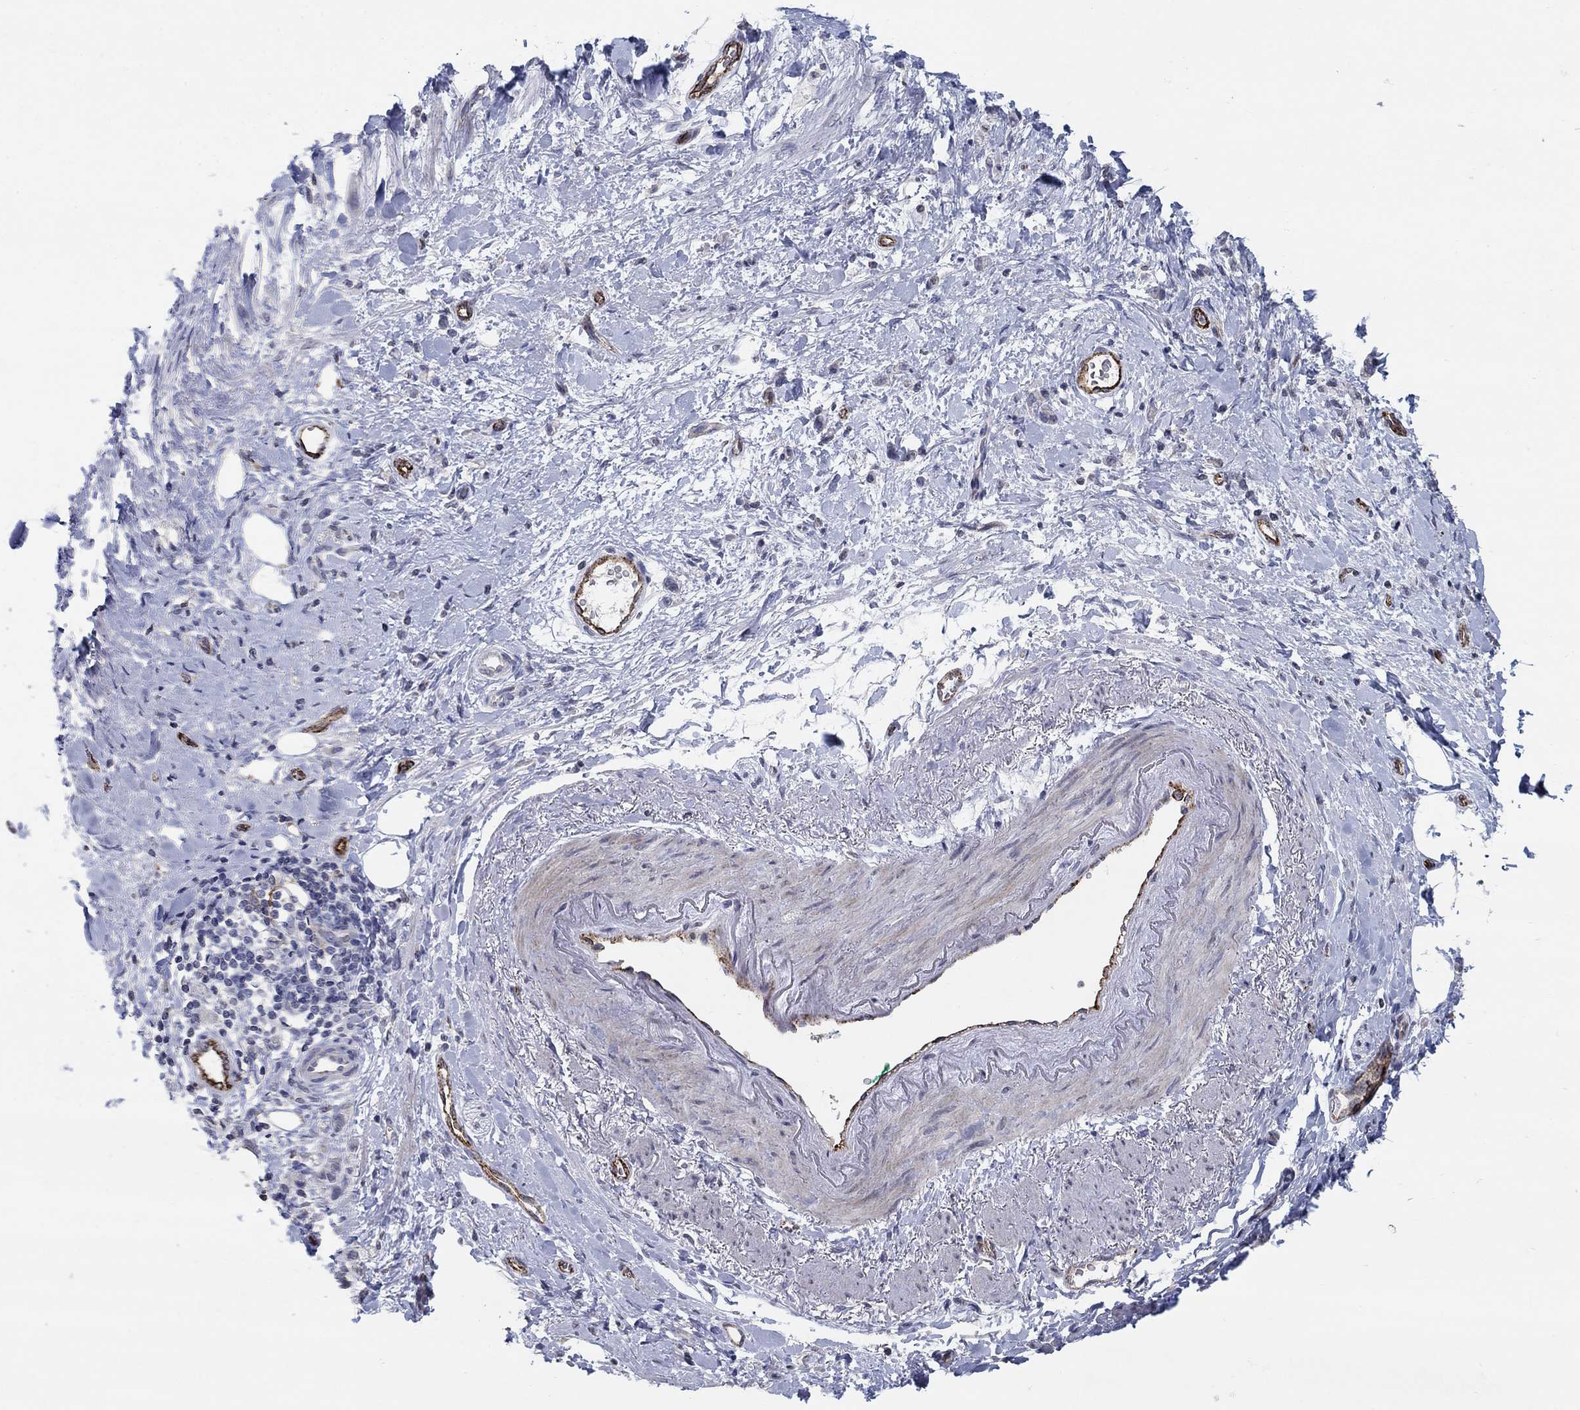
{"staining": {"intensity": "negative", "quantity": "none", "location": "none"}, "tissue": "stomach cancer", "cell_type": "Tumor cells", "image_type": "cancer", "snomed": [{"axis": "morphology", "description": "Adenocarcinoma, NOS"}, {"axis": "topography", "description": "Stomach"}], "caption": "An image of human adenocarcinoma (stomach) is negative for staining in tumor cells.", "gene": "TINAG", "patient": {"sex": "male", "age": 77}}